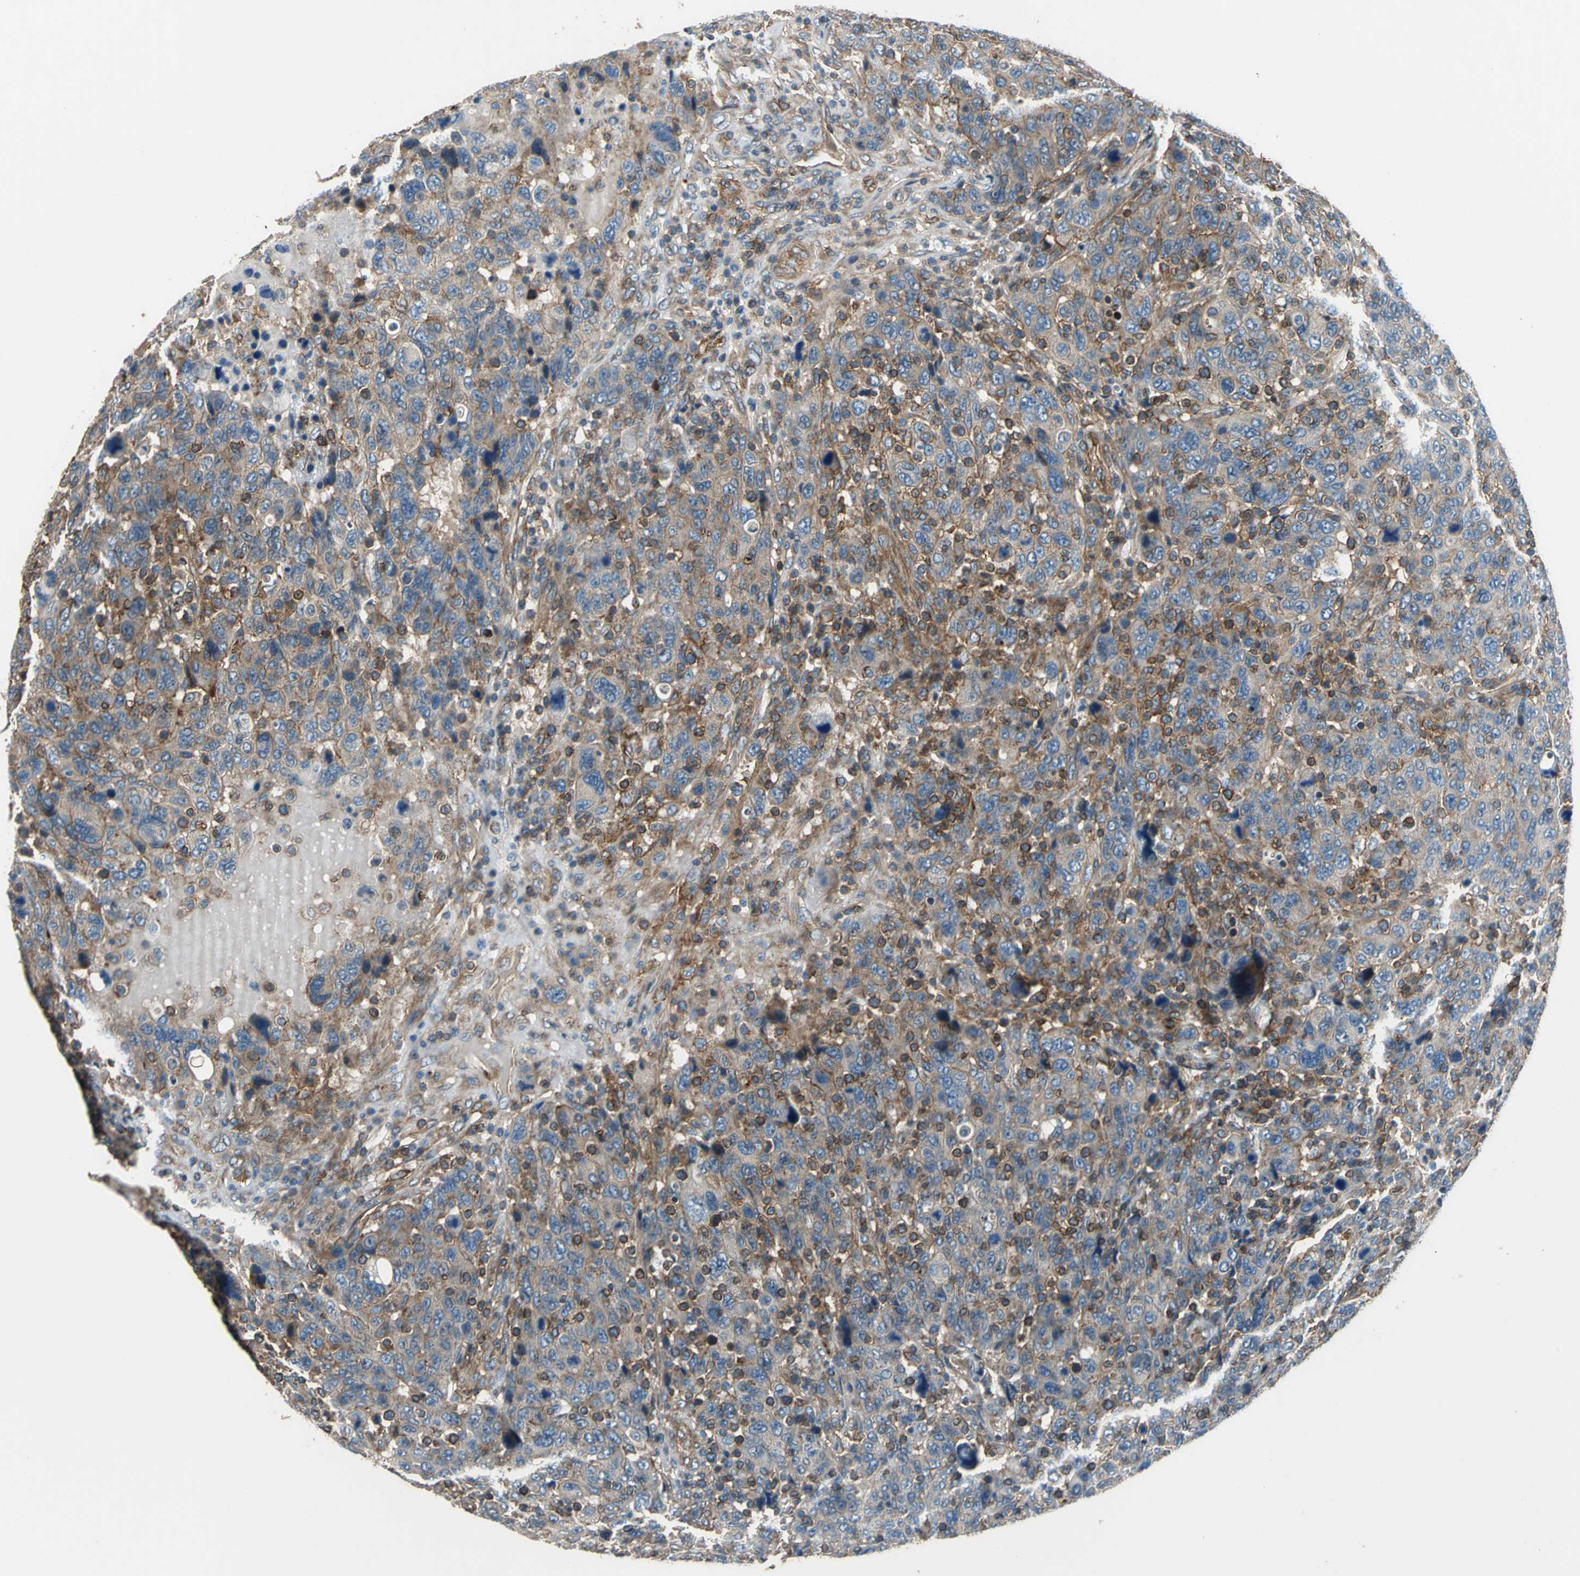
{"staining": {"intensity": "moderate", "quantity": ">75%", "location": "cytoplasmic/membranous"}, "tissue": "breast cancer", "cell_type": "Tumor cells", "image_type": "cancer", "snomed": [{"axis": "morphology", "description": "Duct carcinoma"}, {"axis": "topography", "description": "Breast"}], "caption": "Breast invasive ductal carcinoma tissue shows moderate cytoplasmic/membranous expression in about >75% of tumor cells", "gene": "PARVA", "patient": {"sex": "female", "age": 37}}